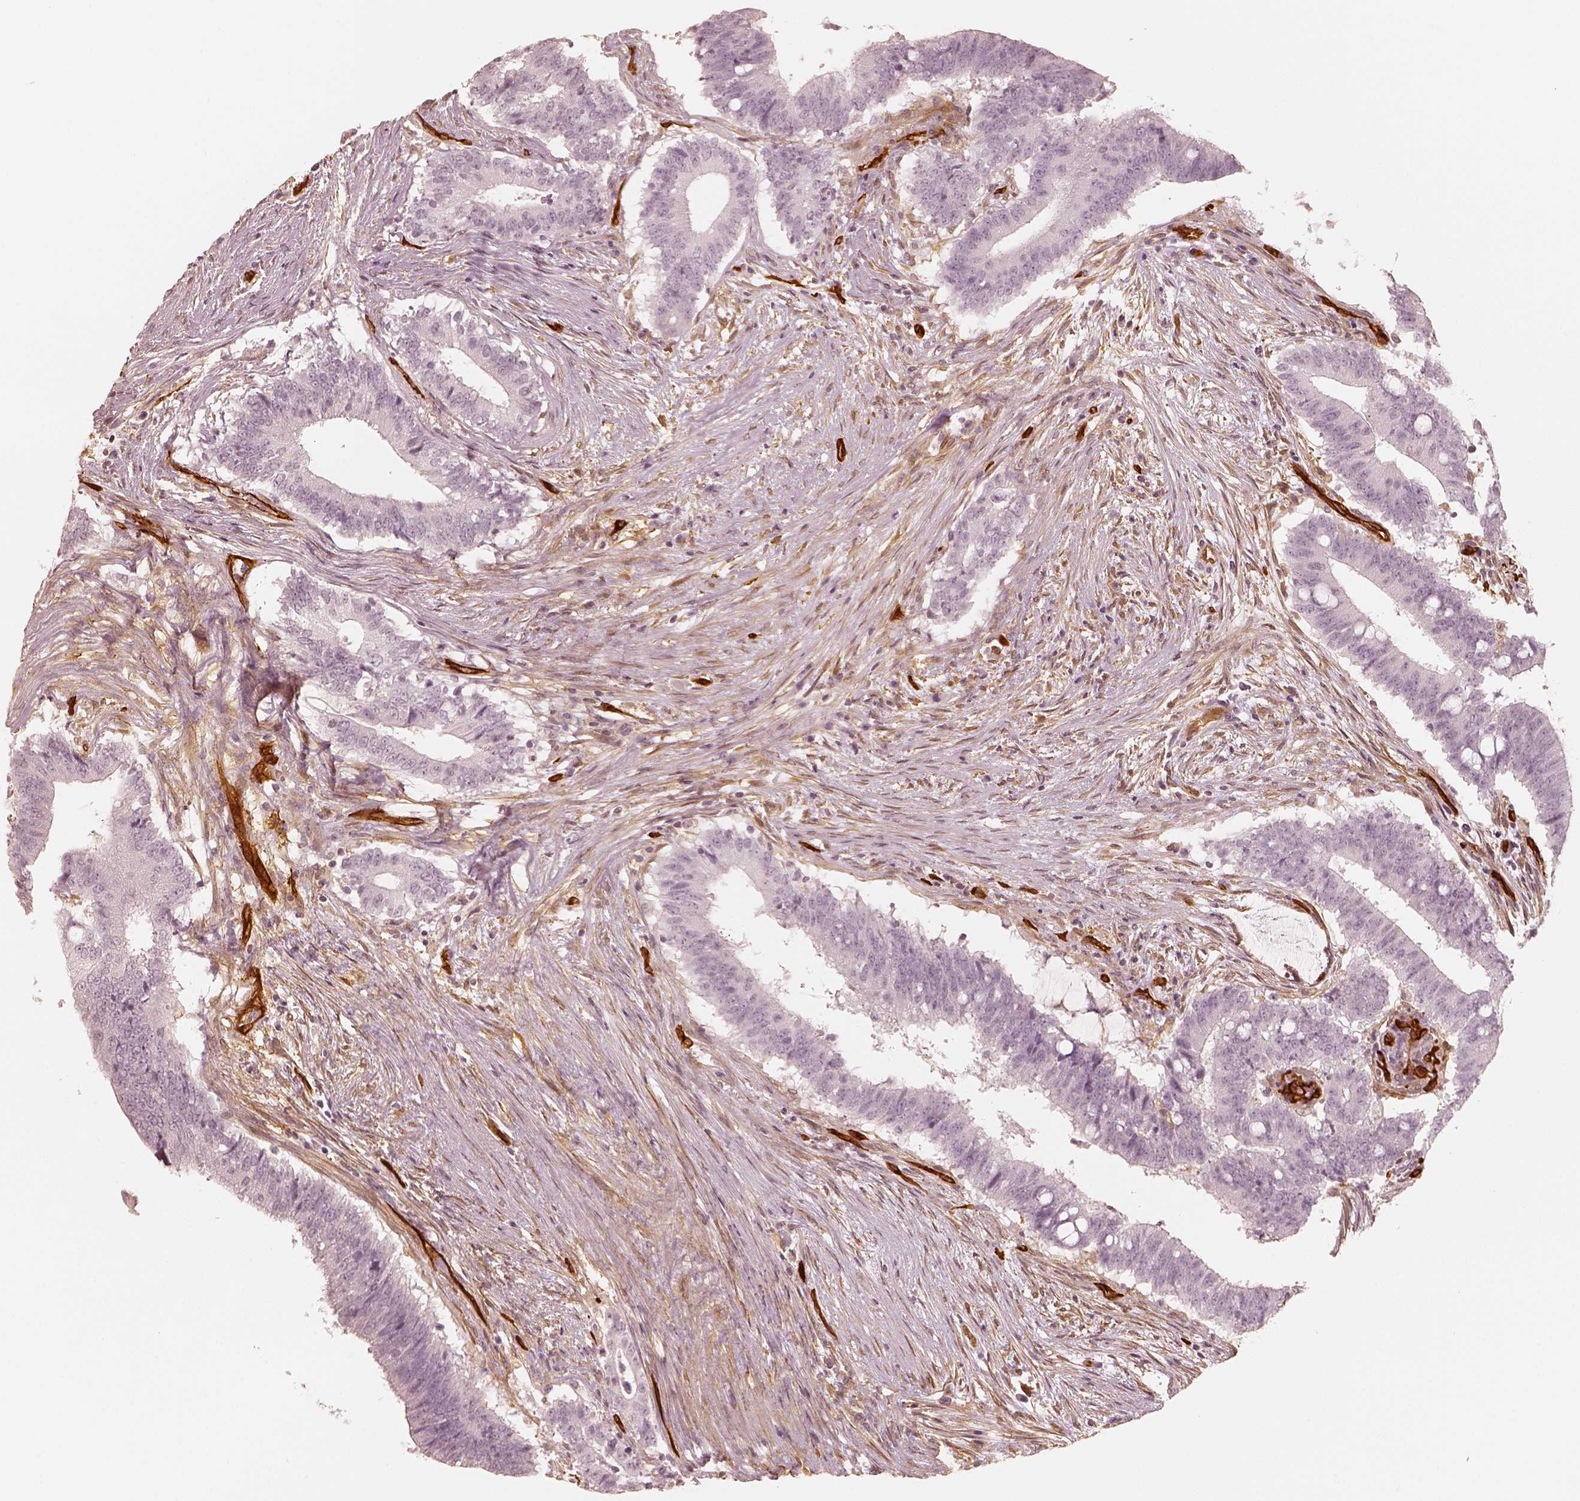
{"staining": {"intensity": "negative", "quantity": "none", "location": "none"}, "tissue": "colorectal cancer", "cell_type": "Tumor cells", "image_type": "cancer", "snomed": [{"axis": "morphology", "description": "Adenocarcinoma, NOS"}, {"axis": "topography", "description": "Colon"}], "caption": "There is no significant staining in tumor cells of colorectal adenocarcinoma.", "gene": "FSCN1", "patient": {"sex": "female", "age": 43}}